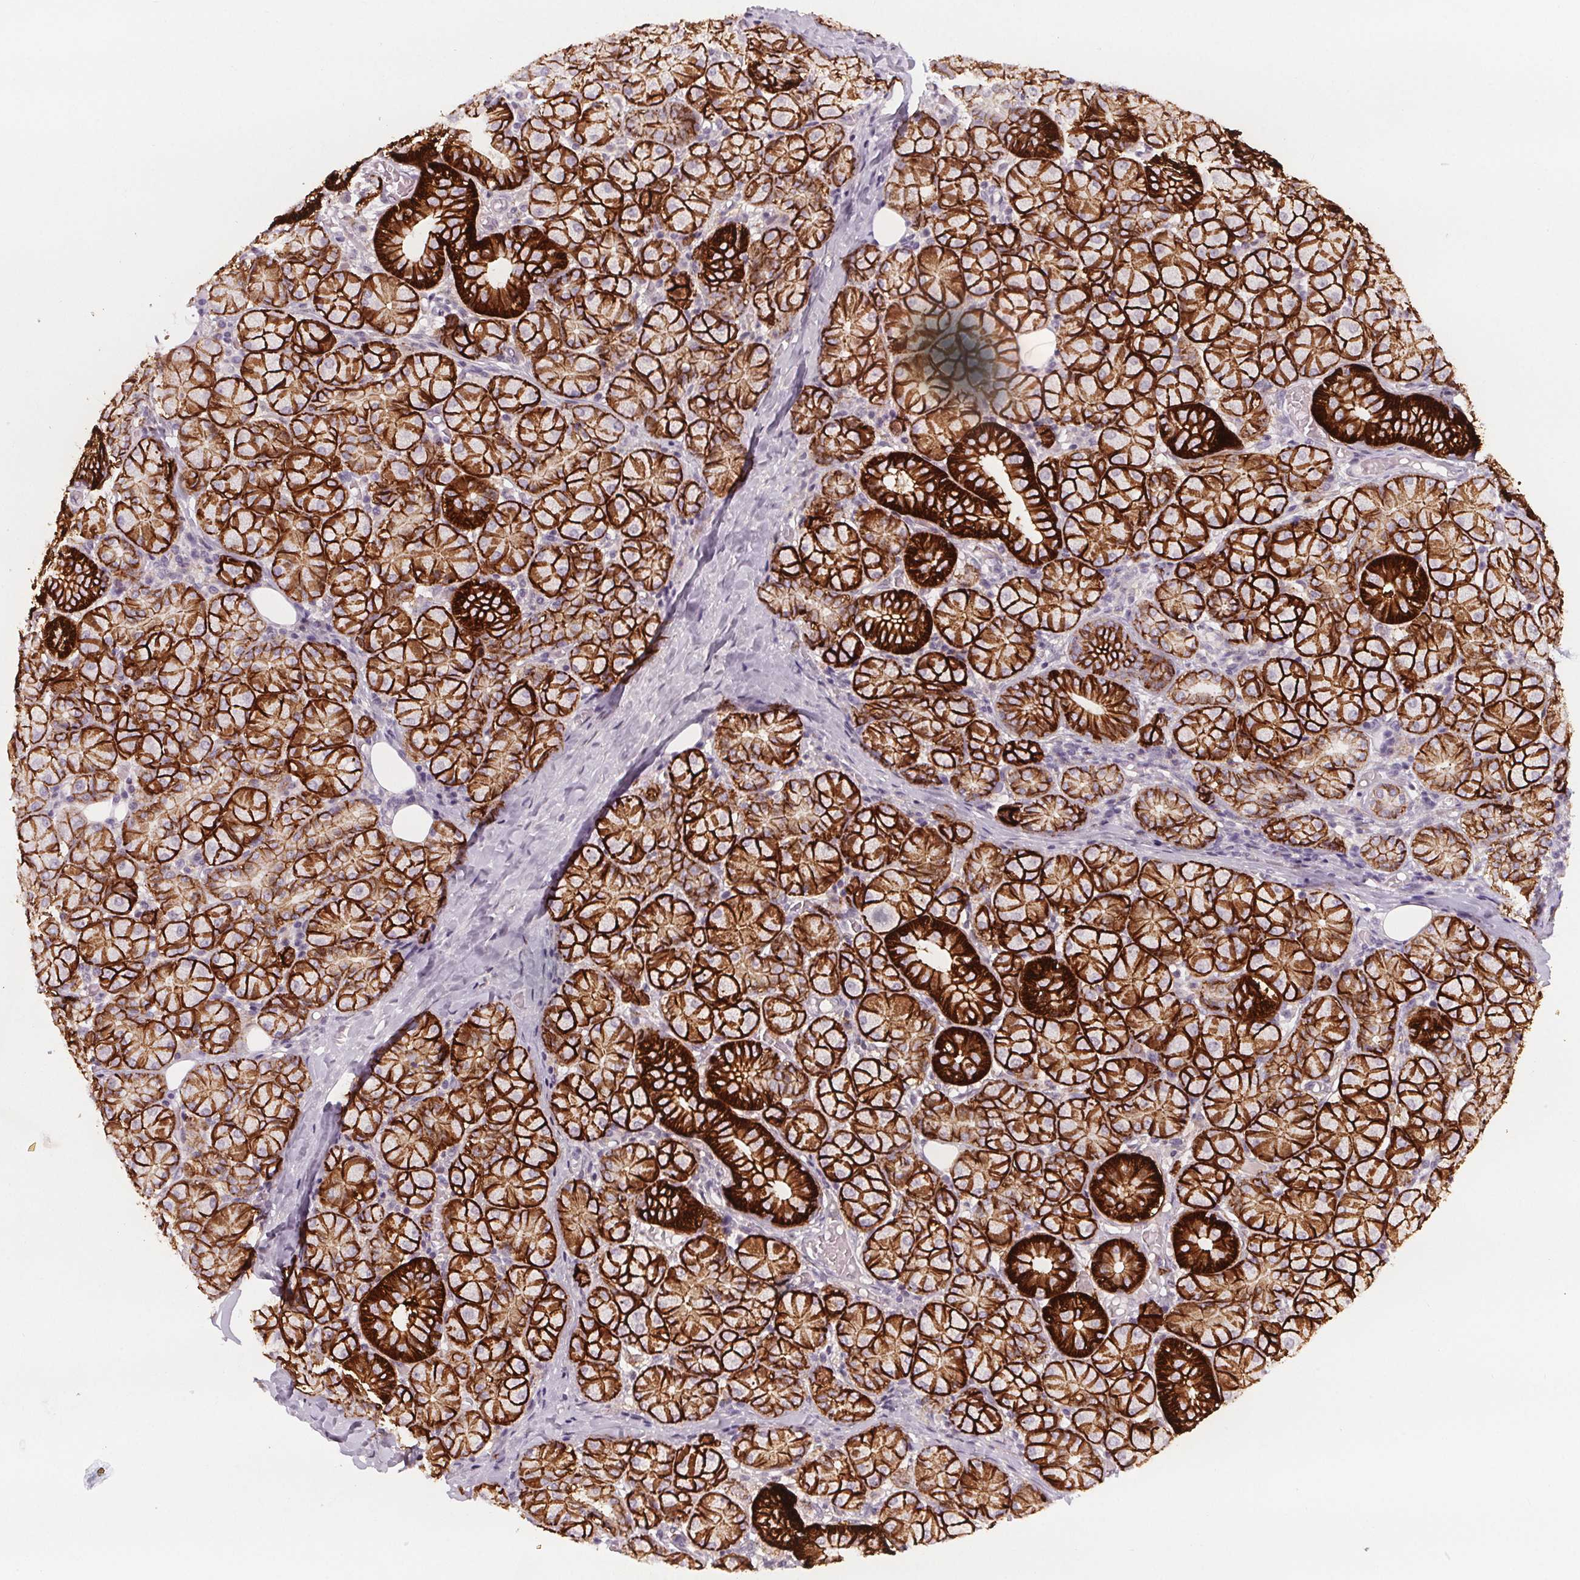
{"staining": {"intensity": "strong", "quantity": ">75%", "location": "cytoplasmic/membranous"}, "tissue": "salivary gland", "cell_type": "Glandular cells", "image_type": "normal", "snomed": [{"axis": "morphology", "description": "Normal tissue, NOS"}, {"axis": "topography", "description": "Salivary gland"}, {"axis": "topography", "description": "Peripheral nerve tissue"}], "caption": "A histopathology image of salivary gland stained for a protein shows strong cytoplasmic/membranous brown staining in glandular cells. The staining is performed using DAB brown chromogen to label protein expression. The nuclei are counter-stained blue using hematoxylin.", "gene": "ATP1A1", "patient": {"sex": "female", "age": 24}}